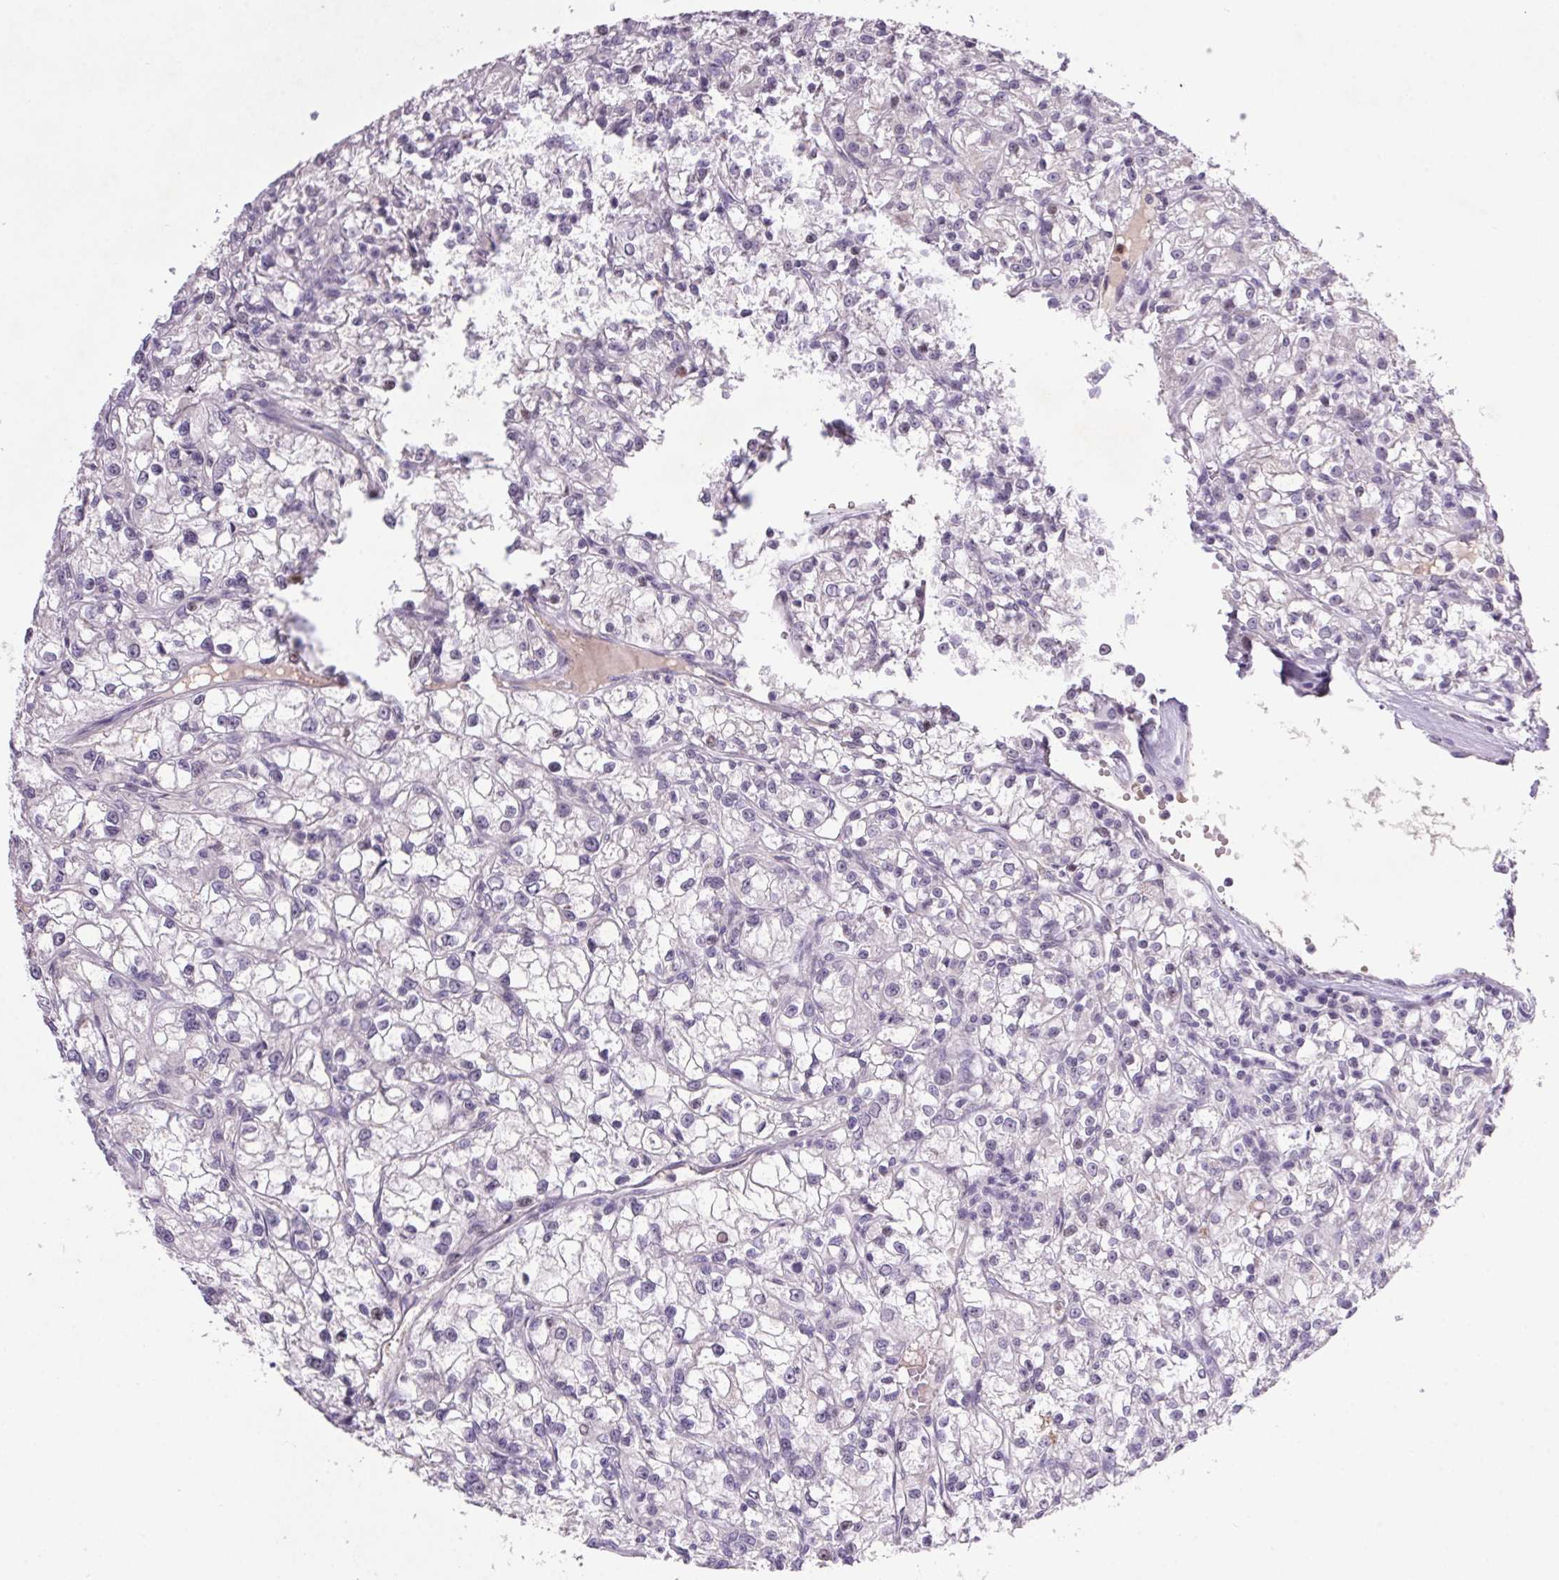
{"staining": {"intensity": "negative", "quantity": "none", "location": "none"}, "tissue": "renal cancer", "cell_type": "Tumor cells", "image_type": "cancer", "snomed": [{"axis": "morphology", "description": "Adenocarcinoma, NOS"}, {"axis": "topography", "description": "Kidney"}], "caption": "Renal cancer (adenocarcinoma) was stained to show a protein in brown. There is no significant positivity in tumor cells.", "gene": "TRDN", "patient": {"sex": "female", "age": 59}}